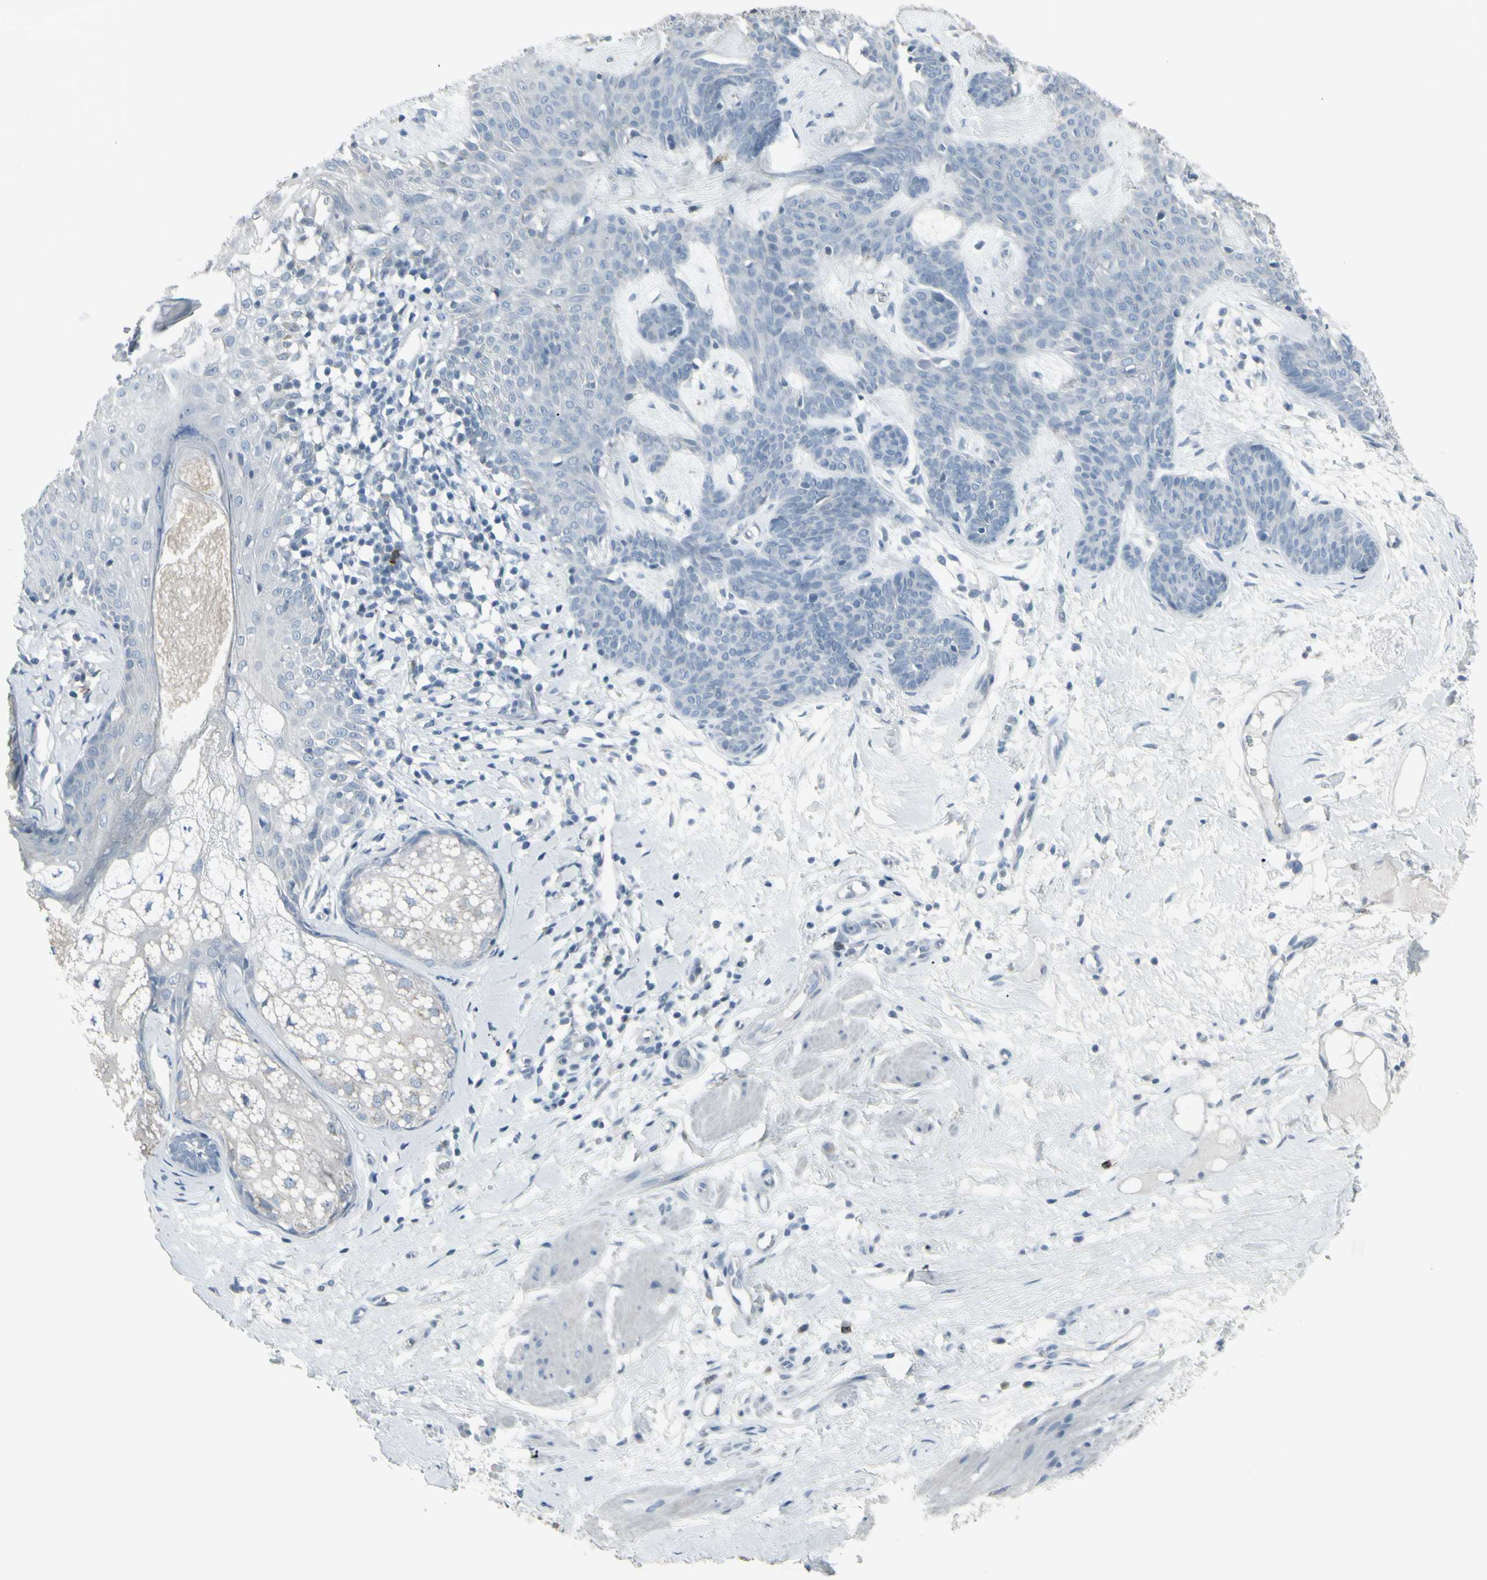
{"staining": {"intensity": "negative", "quantity": "none", "location": "none"}, "tissue": "skin cancer", "cell_type": "Tumor cells", "image_type": "cancer", "snomed": [{"axis": "morphology", "description": "Developmental malformation"}, {"axis": "morphology", "description": "Basal cell carcinoma"}, {"axis": "topography", "description": "Skin"}], "caption": "Skin cancer was stained to show a protein in brown. There is no significant positivity in tumor cells.", "gene": "CD79B", "patient": {"sex": "female", "age": 62}}